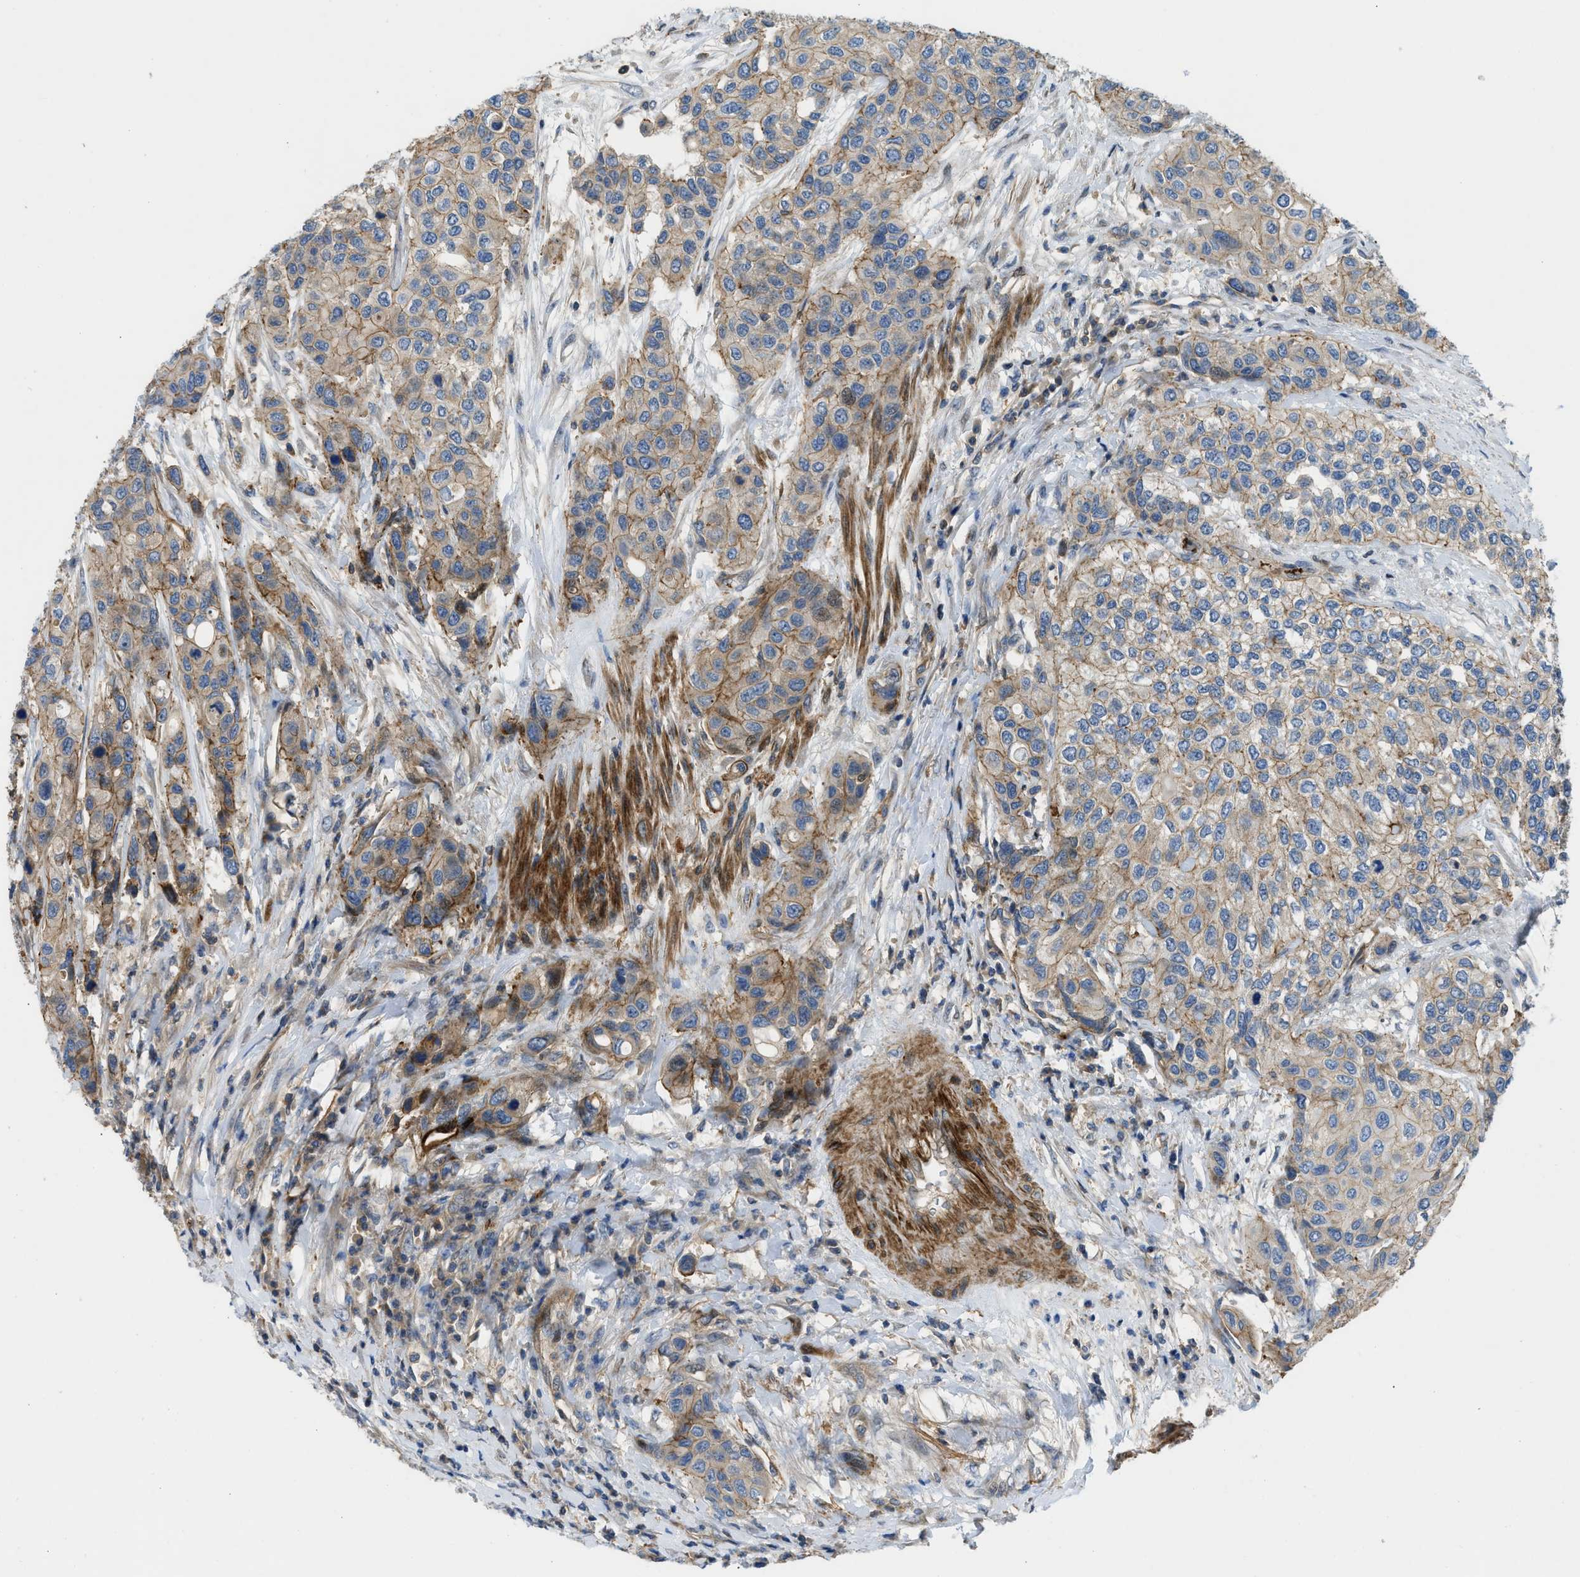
{"staining": {"intensity": "weak", "quantity": ">75%", "location": "cytoplasmic/membranous"}, "tissue": "urothelial cancer", "cell_type": "Tumor cells", "image_type": "cancer", "snomed": [{"axis": "morphology", "description": "Urothelial carcinoma, High grade"}, {"axis": "topography", "description": "Urinary bladder"}], "caption": "Tumor cells exhibit low levels of weak cytoplasmic/membranous expression in approximately >75% of cells in urothelial cancer. (brown staining indicates protein expression, while blue staining denotes nuclei).", "gene": "NYNRIN", "patient": {"sex": "female", "age": 56}}